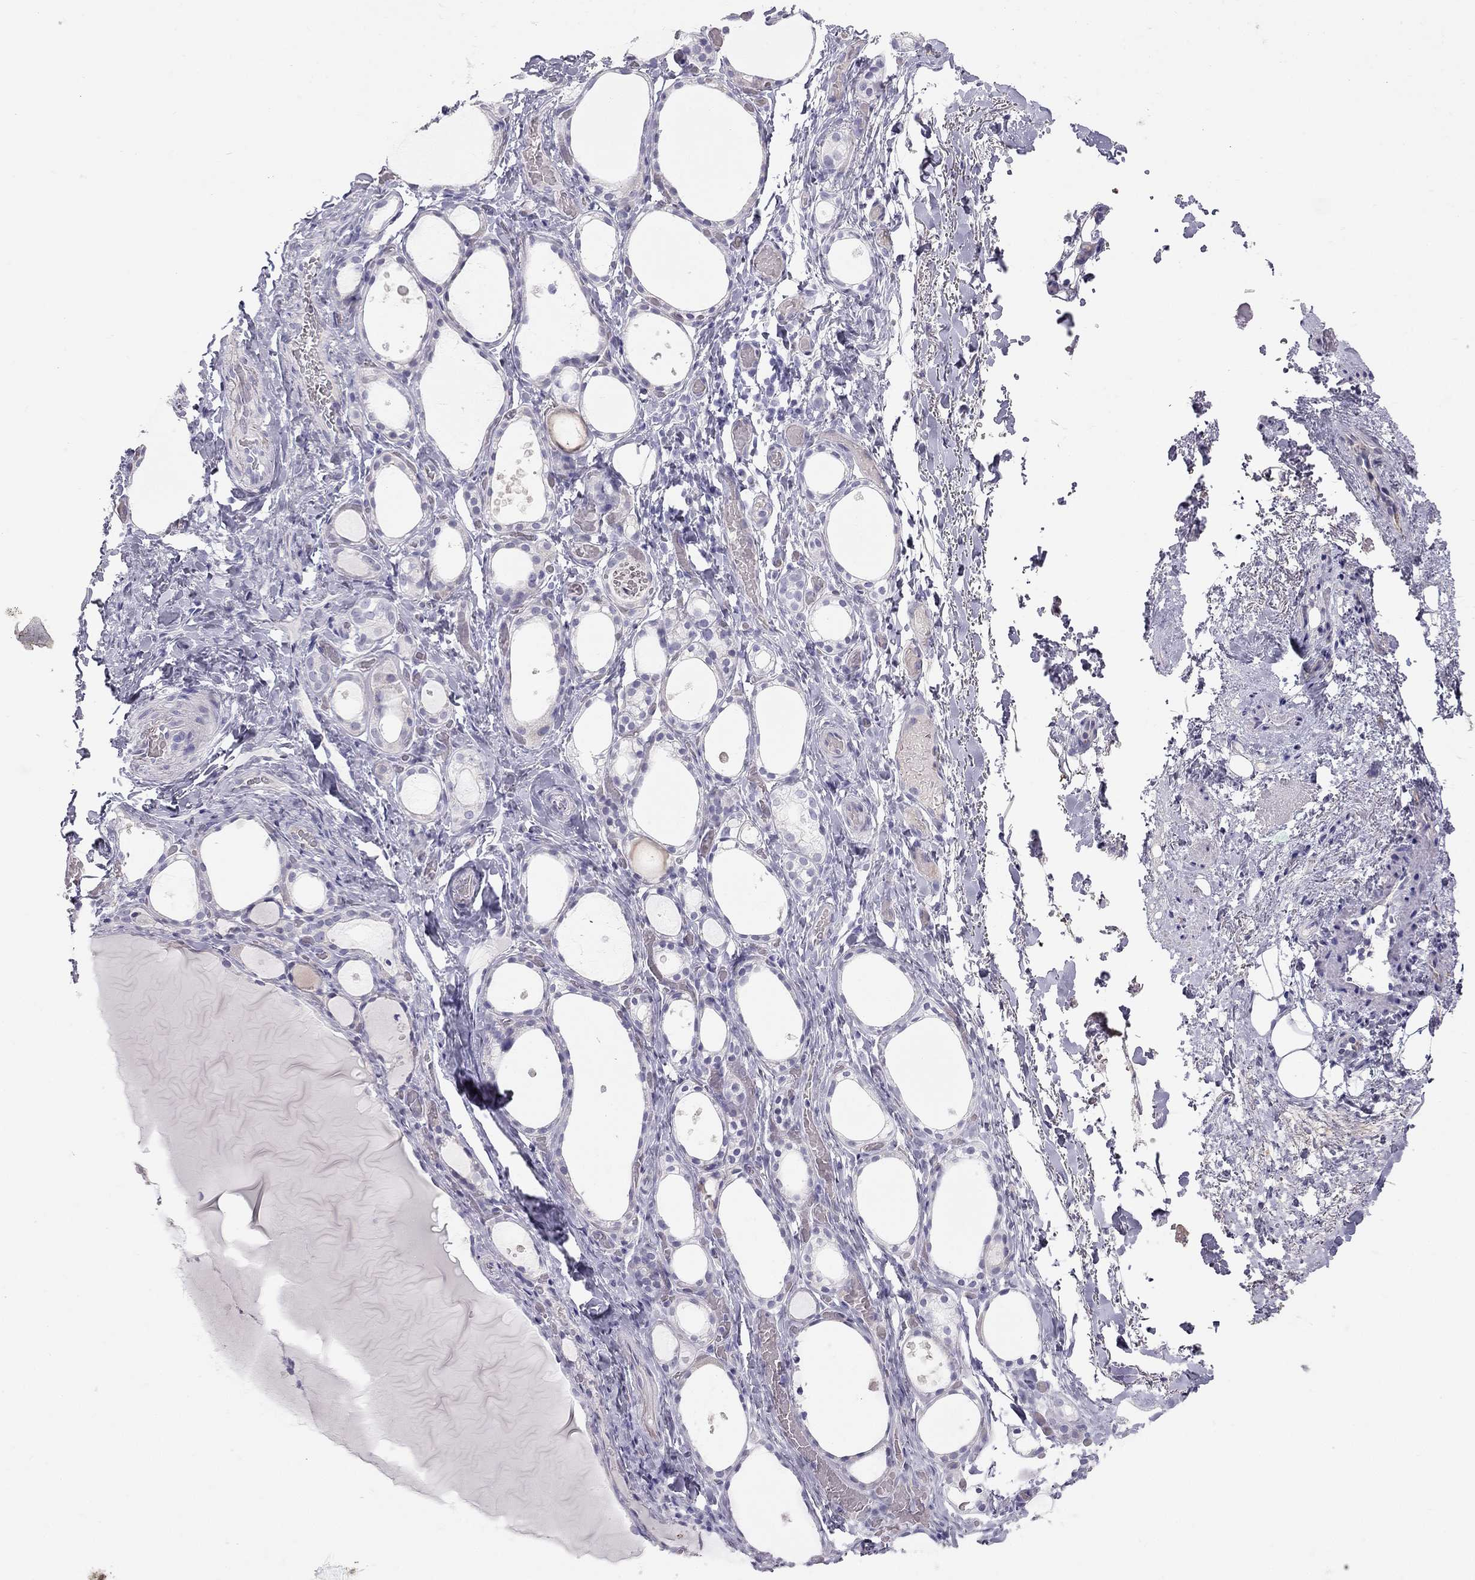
{"staining": {"intensity": "negative", "quantity": "none", "location": "none"}, "tissue": "thyroid gland", "cell_type": "Glandular cells", "image_type": "normal", "snomed": [{"axis": "morphology", "description": "Normal tissue, NOS"}, {"axis": "topography", "description": "Thyroid gland"}], "caption": "High power microscopy micrograph of an immunohistochemistry (IHC) photomicrograph of normal thyroid gland, revealing no significant positivity in glandular cells.", "gene": "TDRD6", "patient": {"sex": "male", "age": 68}}